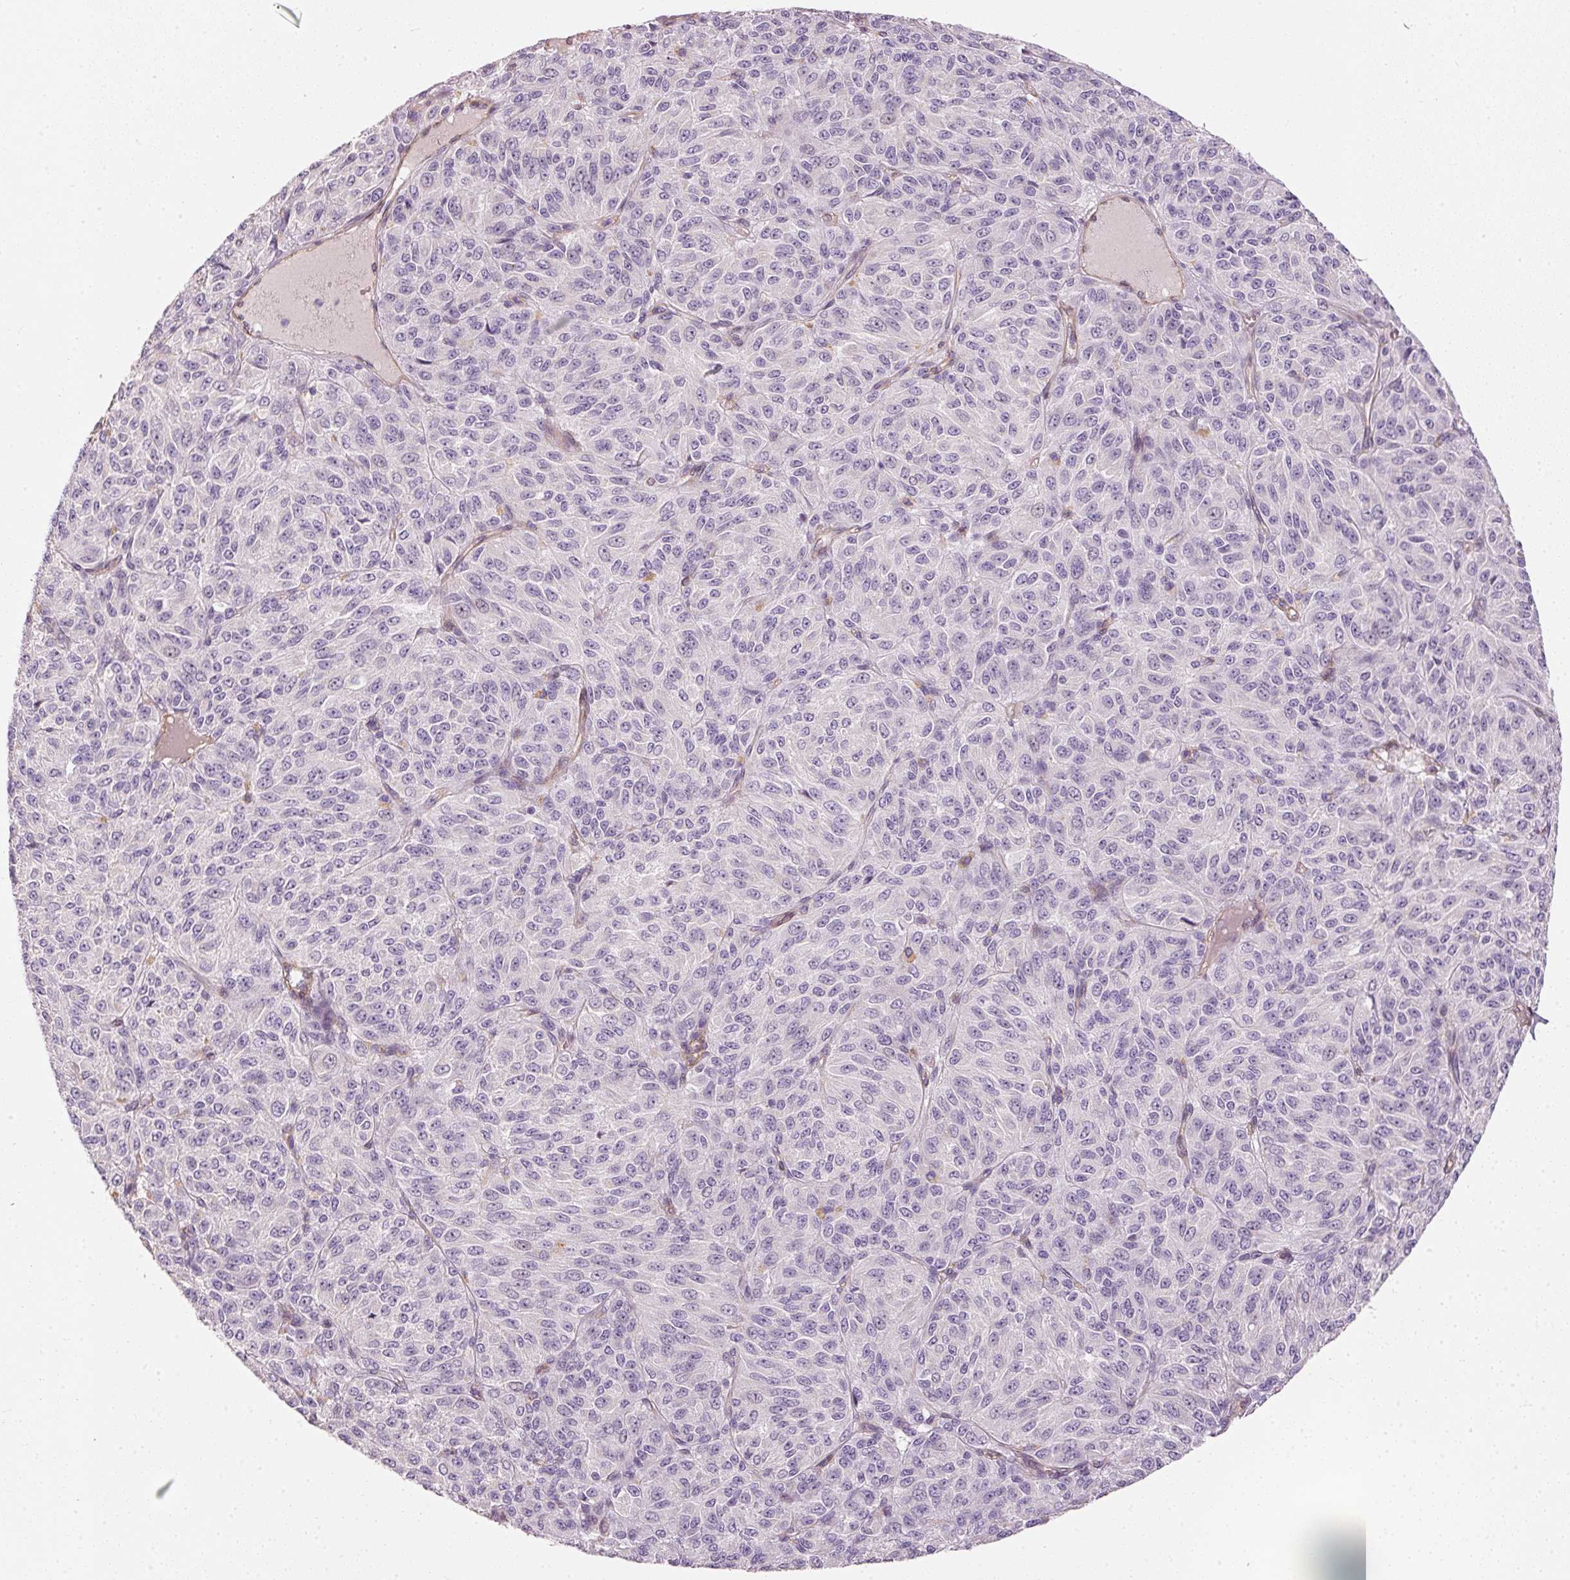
{"staining": {"intensity": "negative", "quantity": "none", "location": "none"}, "tissue": "melanoma", "cell_type": "Tumor cells", "image_type": "cancer", "snomed": [{"axis": "morphology", "description": "Malignant melanoma, Metastatic site"}, {"axis": "topography", "description": "Brain"}], "caption": "Melanoma was stained to show a protein in brown. There is no significant staining in tumor cells. (DAB immunohistochemistry (IHC) visualized using brightfield microscopy, high magnification).", "gene": "OSR2", "patient": {"sex": "female", "age": 56}}